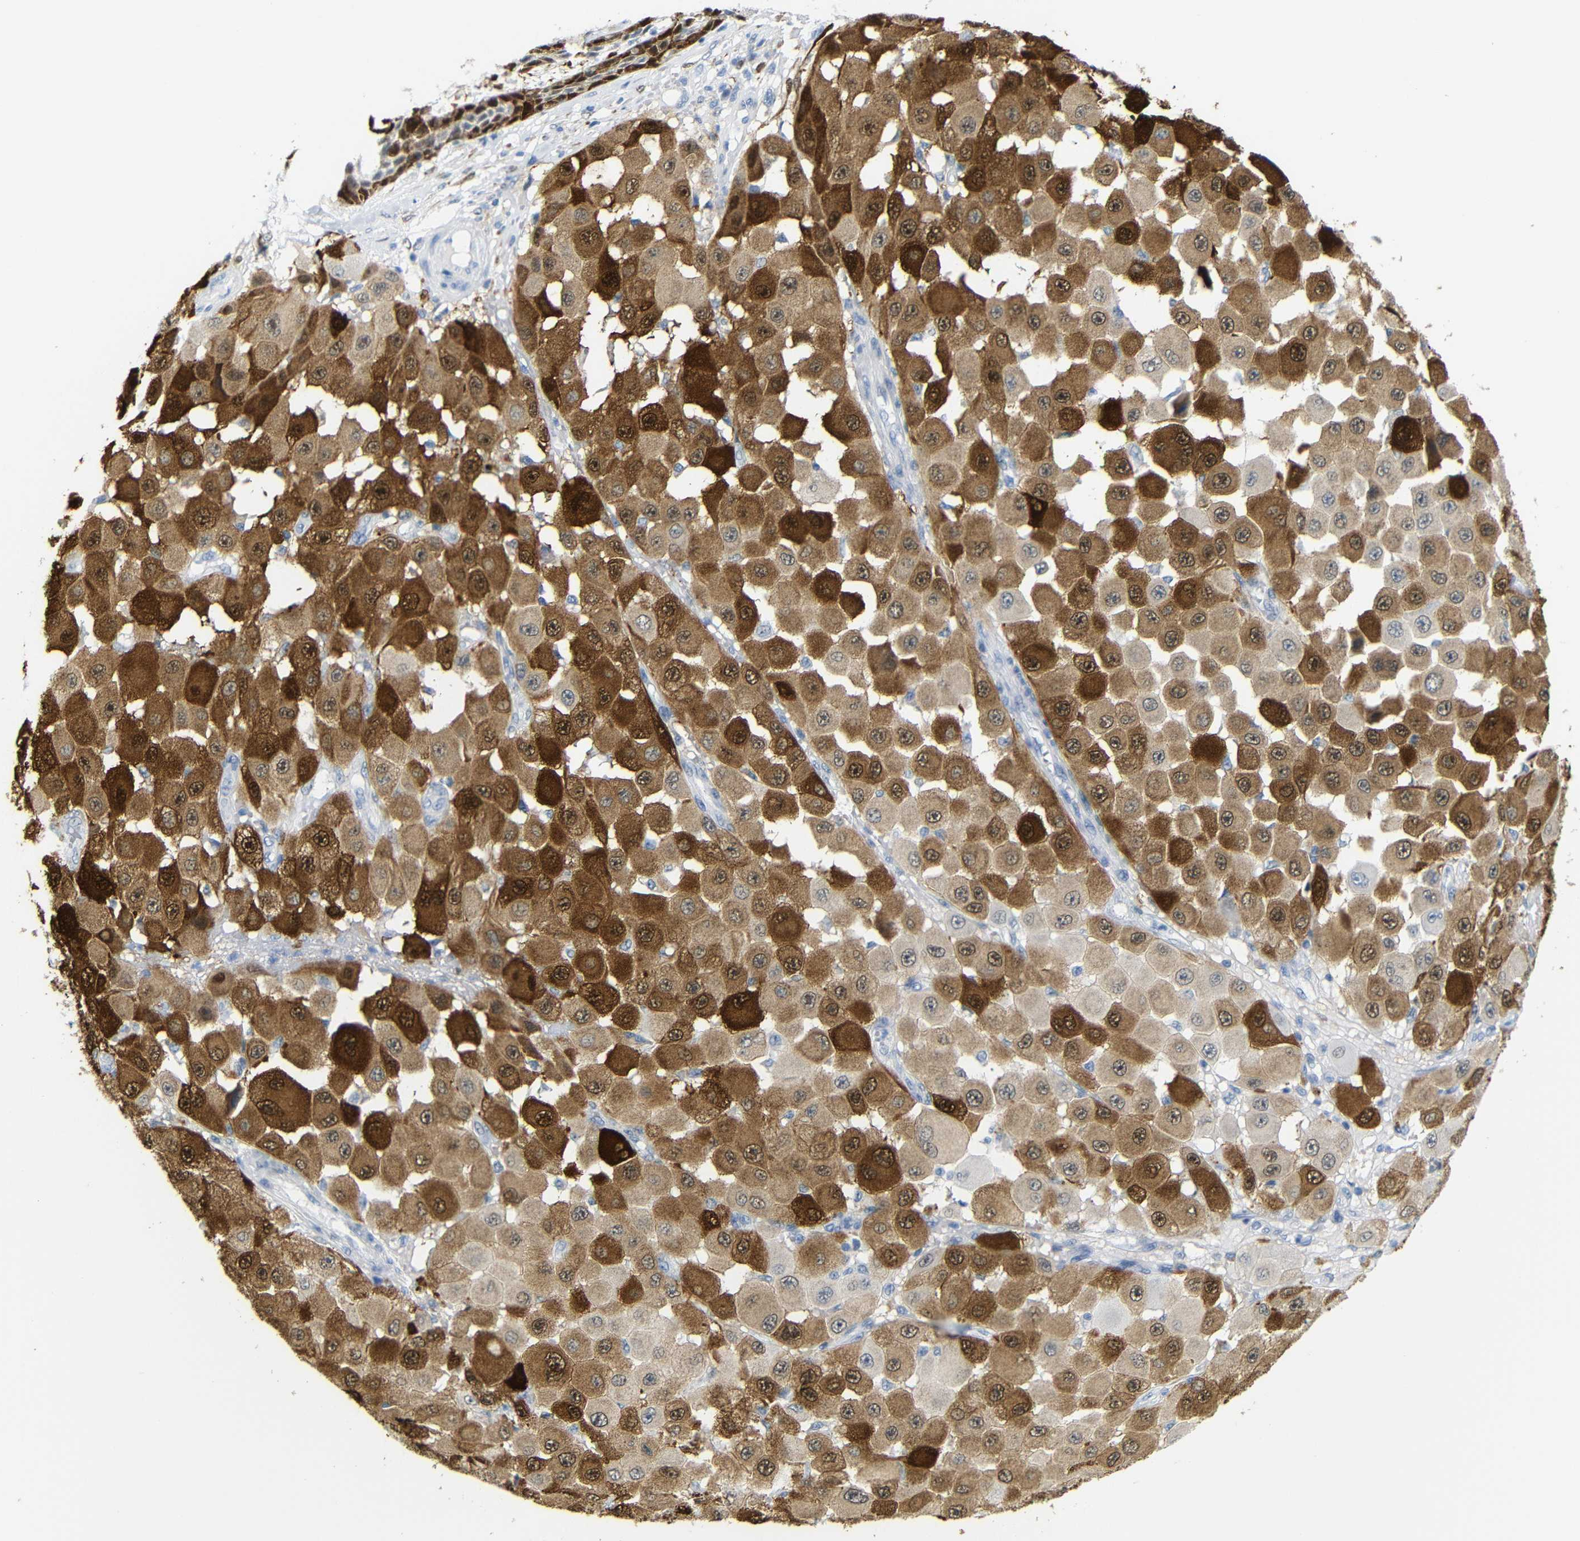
{"staining": {"intensity": "strong", "quantity": ">75%", "location": "cytoplasmic/membranous,nuclear"}, "tissue": "melanoma", "cell_type": "Tumor cells", "image_type": "cancer", "snomed": [{"axis": "morphology", "description": "Malignant melanoma, NOS"}, {"axis": "topography", "description": "Skin"}], "caption": "Strong cytoplasmic/membranous and nuclear expression is present in about >75% of tumor cells in melanoma.", "gene": "MT1A", "patient": {"sex": "female", "age": 81}}